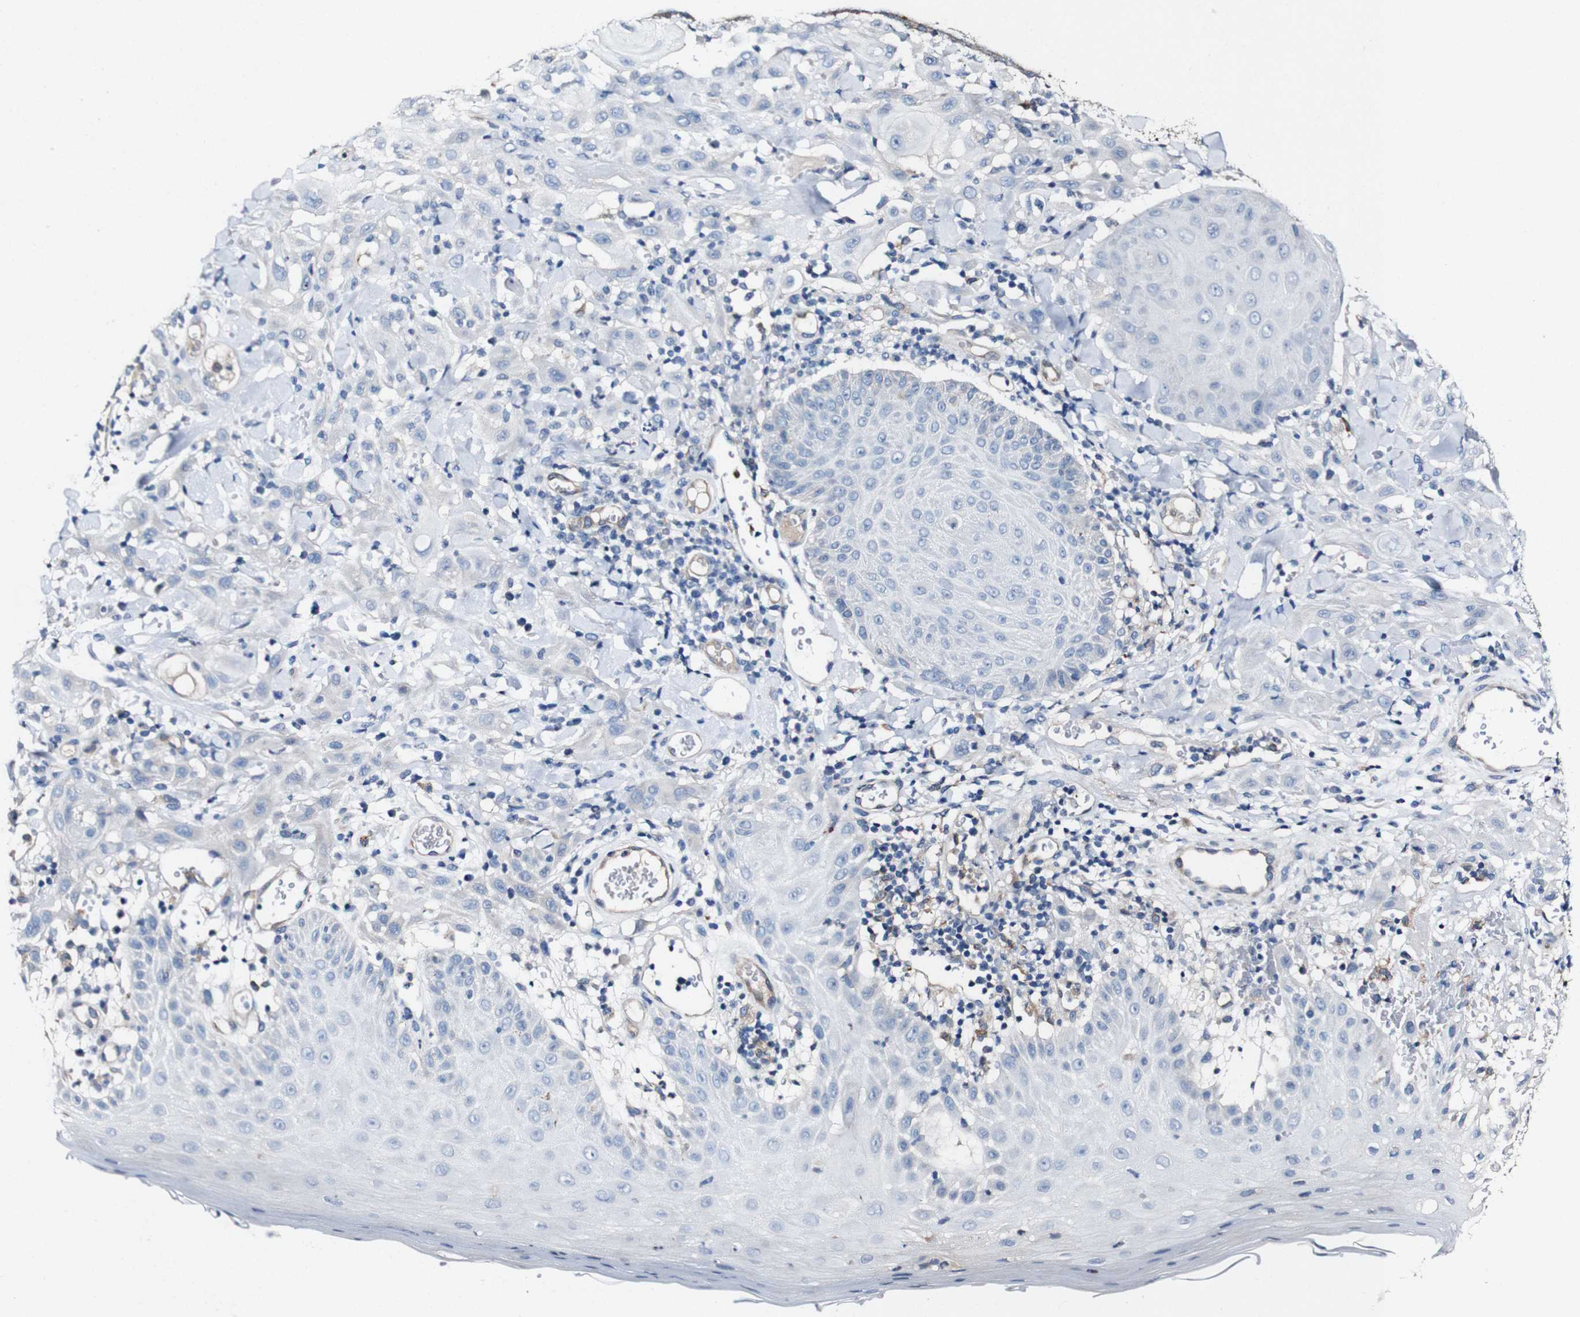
{"staining": {"intensity": "negative", "quantity": "none", "location": "none"}, "tissue": "skin cancer", "cell_type": "Tumor cells", "image_type": "cancer", "snomed": [{"axis": "morphology", "description": "Squamous cell carcinoma, NOS"}, {"axis": "topography", "description": "Skin"}], "caption": "High power microscopy micrograph of an IHC photomicrograph of skin cancer, revealing no significant expression in tumor cells. (DAB (3,3'-diaminobenzidine) immunohistochemistry (IHC), high magnification).", "gene": "GRAMD1A", "patient": {"sex": "male", "age": 24}}